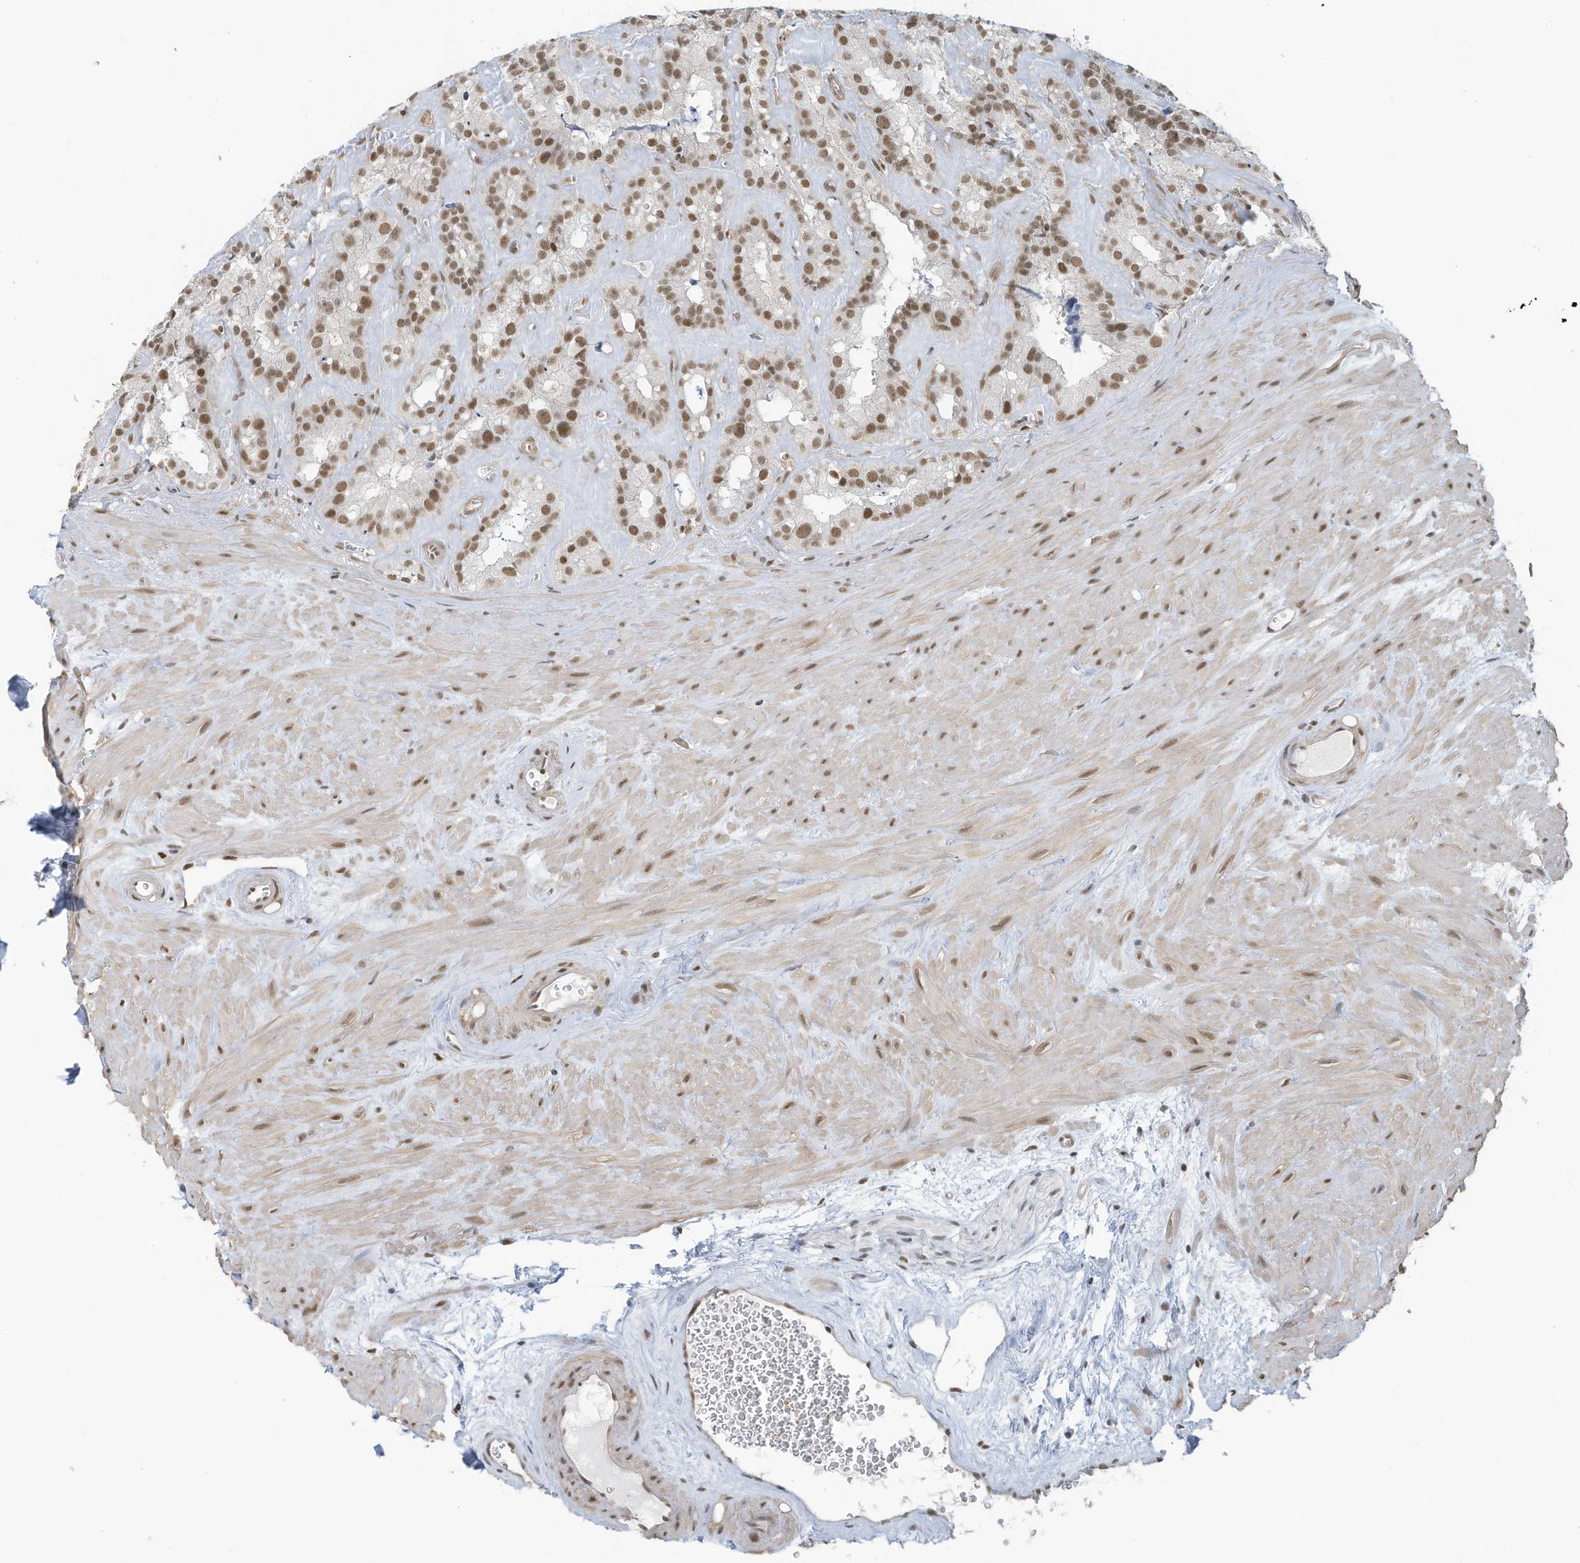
{"staining": {"intensity": "moderate", "quantity": ">75%", "location": "nuclear"}, "tissue": "seminal vesicle", "cell_type": "Glandular cells", "image_type": "normal", "snomed": [{"axis": "morphology", "description": "Normal tissue, NOS"}, {"axis": "topography", "description": "Prostate"}, {"axis": "topography", "description": "Seminal veicle"}], "caption": "A high-resolution micrograph shows IHC staining of benign seminal vesicle, which demonstrates moderate nuclear staining in about >75% of glandular cells.", "gene": "DBR1", "patient": {"sex": "male", "age": 59}}